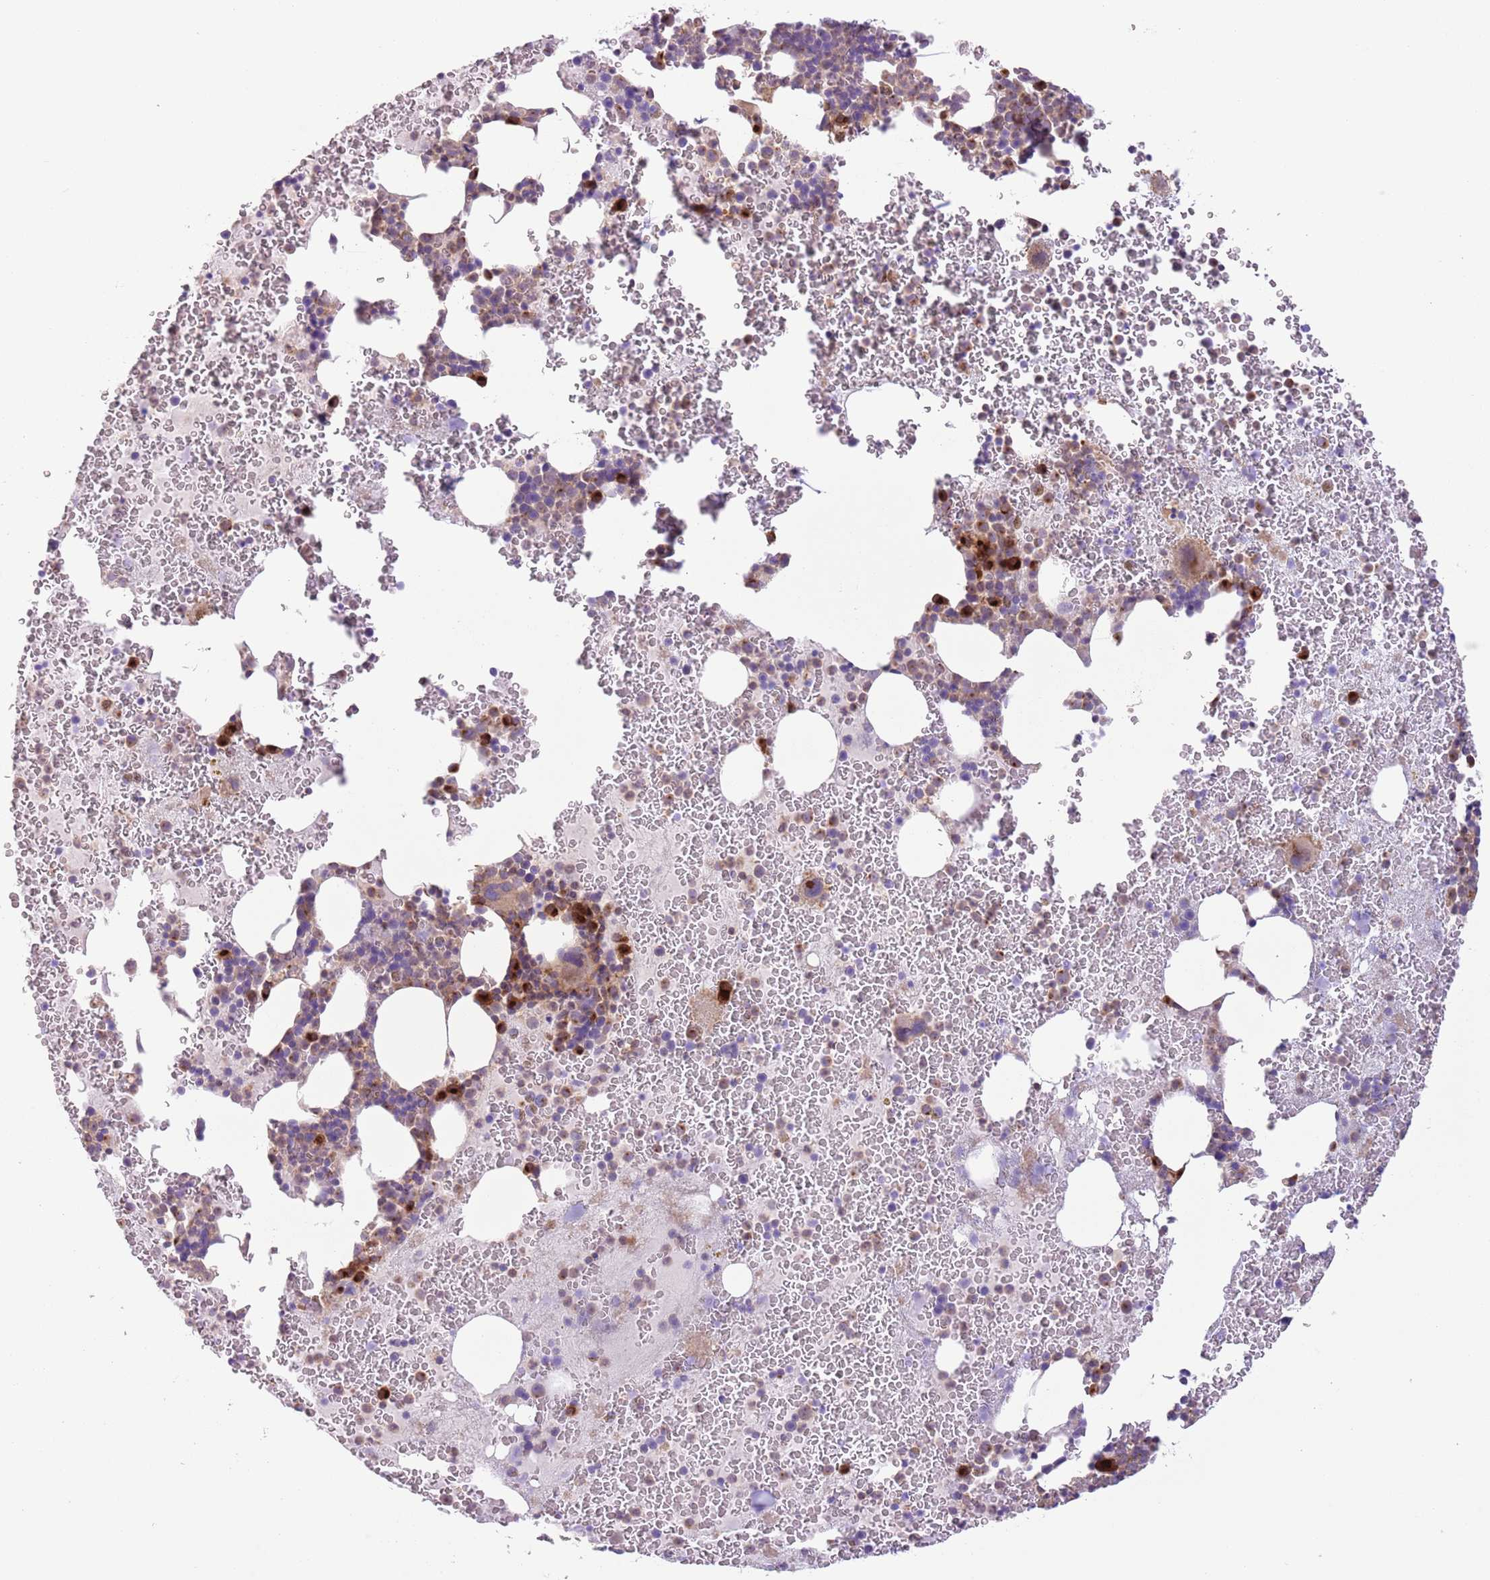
{"staining": {"intensity": "strong", "quantity": "<25%", "location": "cytoplasmic/membranous"}, "tissue": "bone marrow", "cell_type": "Hematopoietic cells", "image_type": "normal", "snomed": [{"axis": "morphology", "description": "Normal tissue, NOS"}, {"axis": "topography", "description": "Bone marrow"}], "caption": "High-magnification brightfield microscopy of unremarkable bone marrow stained with DAB (3,3'-diaminobenzidine) (brown) and counterstained with hematoxylin (blue). hematopoietic cells exhibit strong cytoplasmic/membranous expression is seen in approximately<25% of cells. The staining is performed using DAB (3,3'-diaminobenzidine) brown chromogen to label protein expression. The nuclei are counter-stained blue using hematoxylin.", "gene": "COPE", "patient": {"sex": "male", "age": 26}}